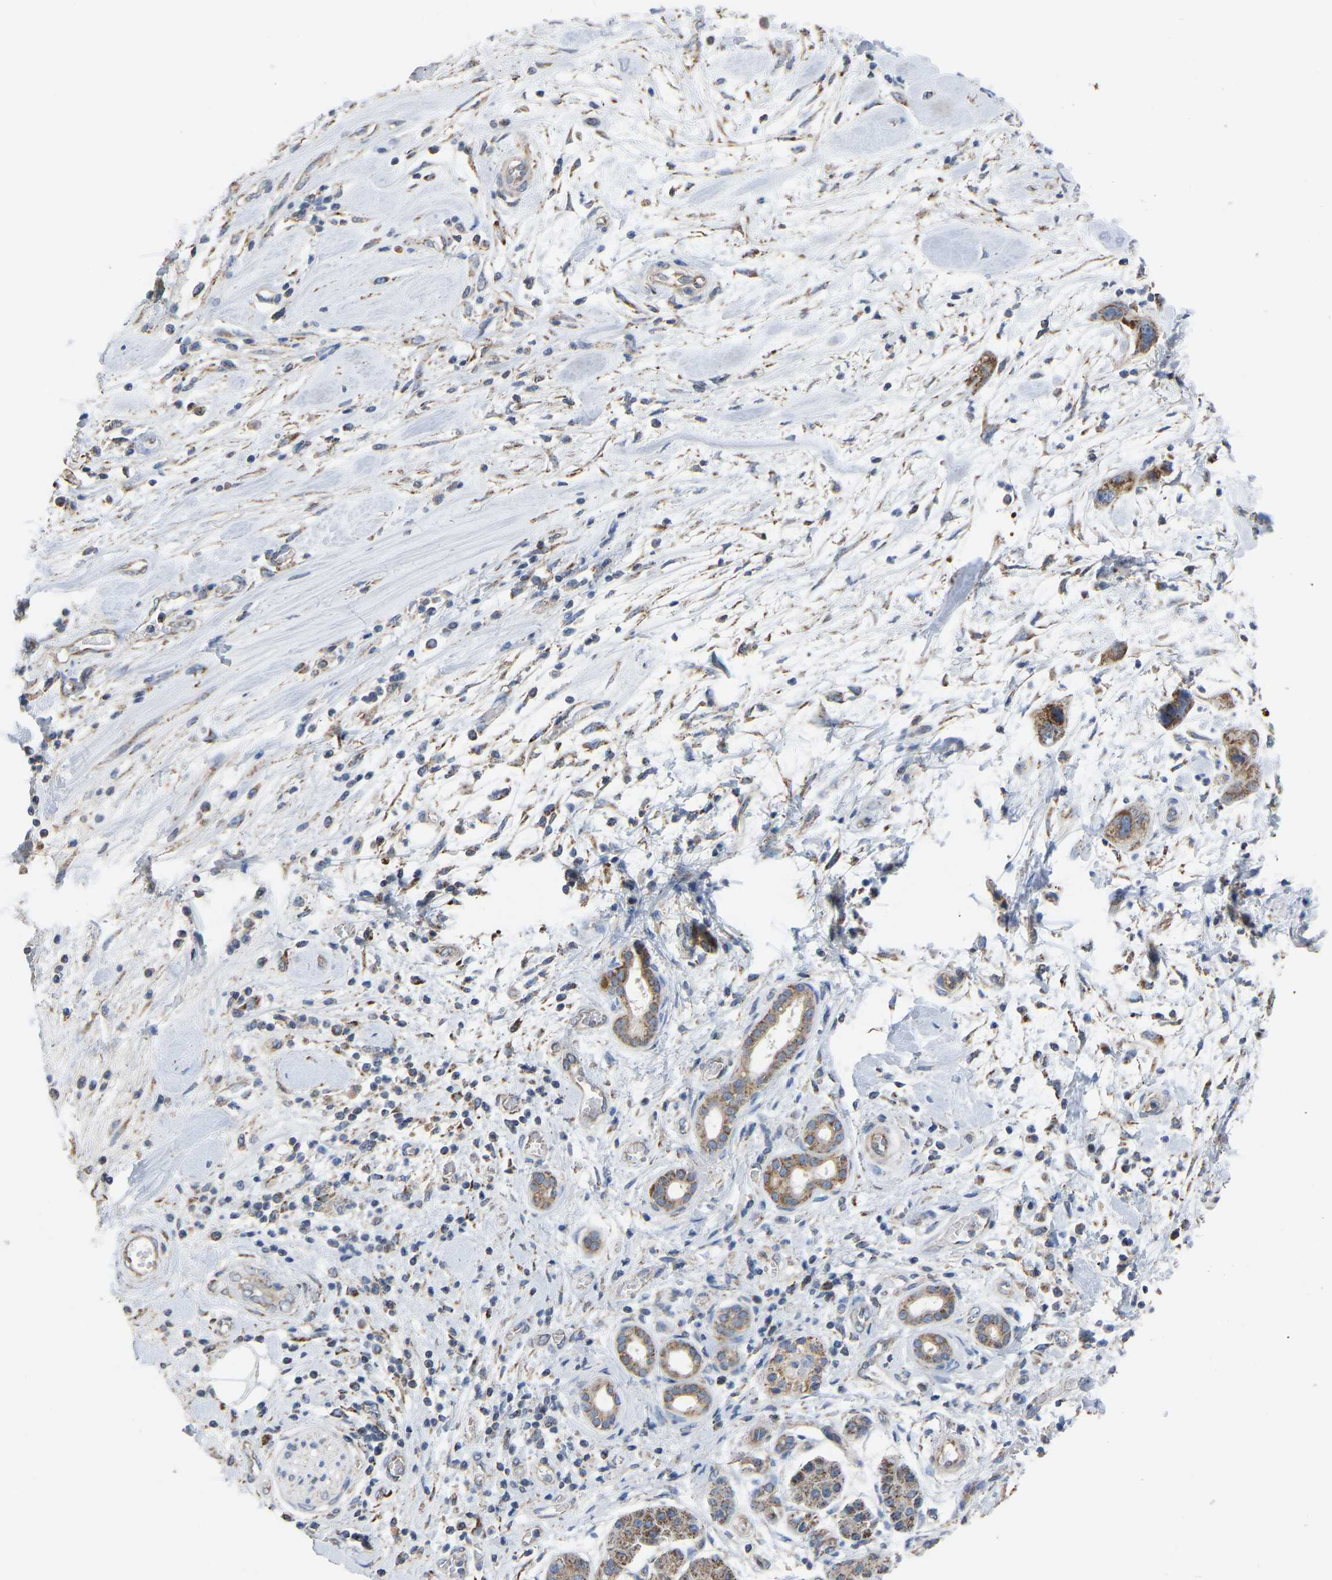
{"staining": {"intensity": "moderate", "quantity": ">75%", "location": "cytoplasmic/membranous"}, "tissue": "pancreatic cancer", "cell_type": "Tumor cells", "image_type": "cancer", "snomed": [{"axis": "morphology", "description": "Adenocarcinoma, NOS"}, {"axis": "topography", "description": "Pancreas"}], "caption": "This image shows immunohistochemistry (IHC) staining of pancreatic cancer, with medium moderate cytoplasmic/membranous expression in approximately >75% of tumor cells.", "gene": "BCL10", "patient": {"sex": "female", "age": 70}}